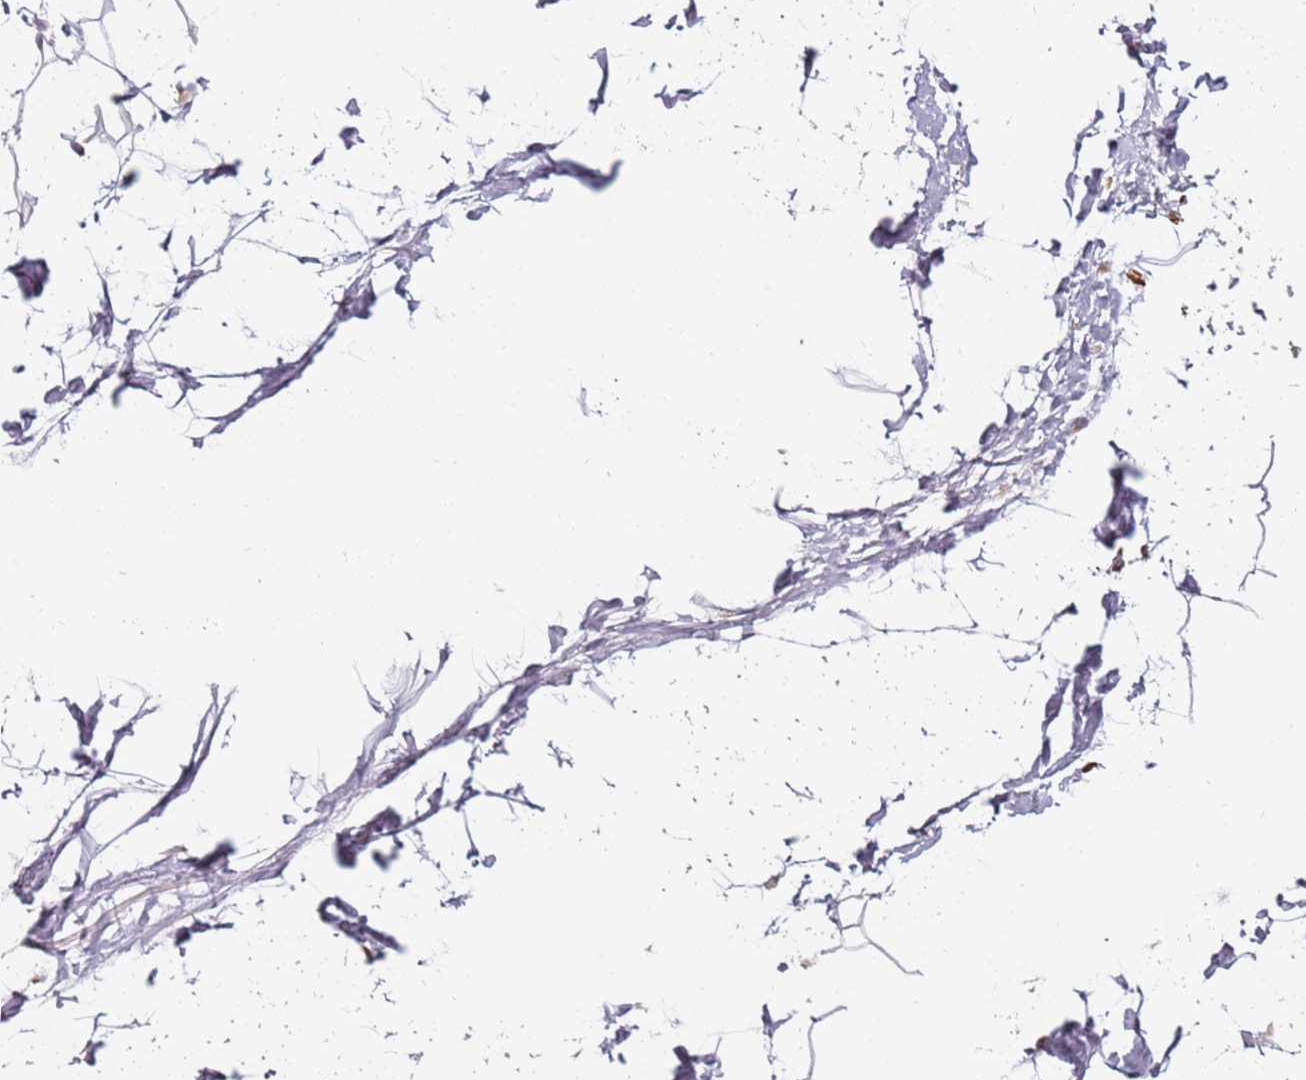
{"staining": {"intensity": "negative", "quantity": "none", "location": "none"}, "tissue": "adipose tissue", "cell_type": "Adipocytes", "image_type": "normal", "snomed": [{"axis": "morphology", "description": "Normal tissue, NOS"}, {"axis": "topography", "description": "Breast"}], "caption": "DAB immunohistochemical staining of normal adipose tissue displays no significant staining in adipocytes.", "gene": "PLD6", "patient": {"sex": "female", "age": 26}}